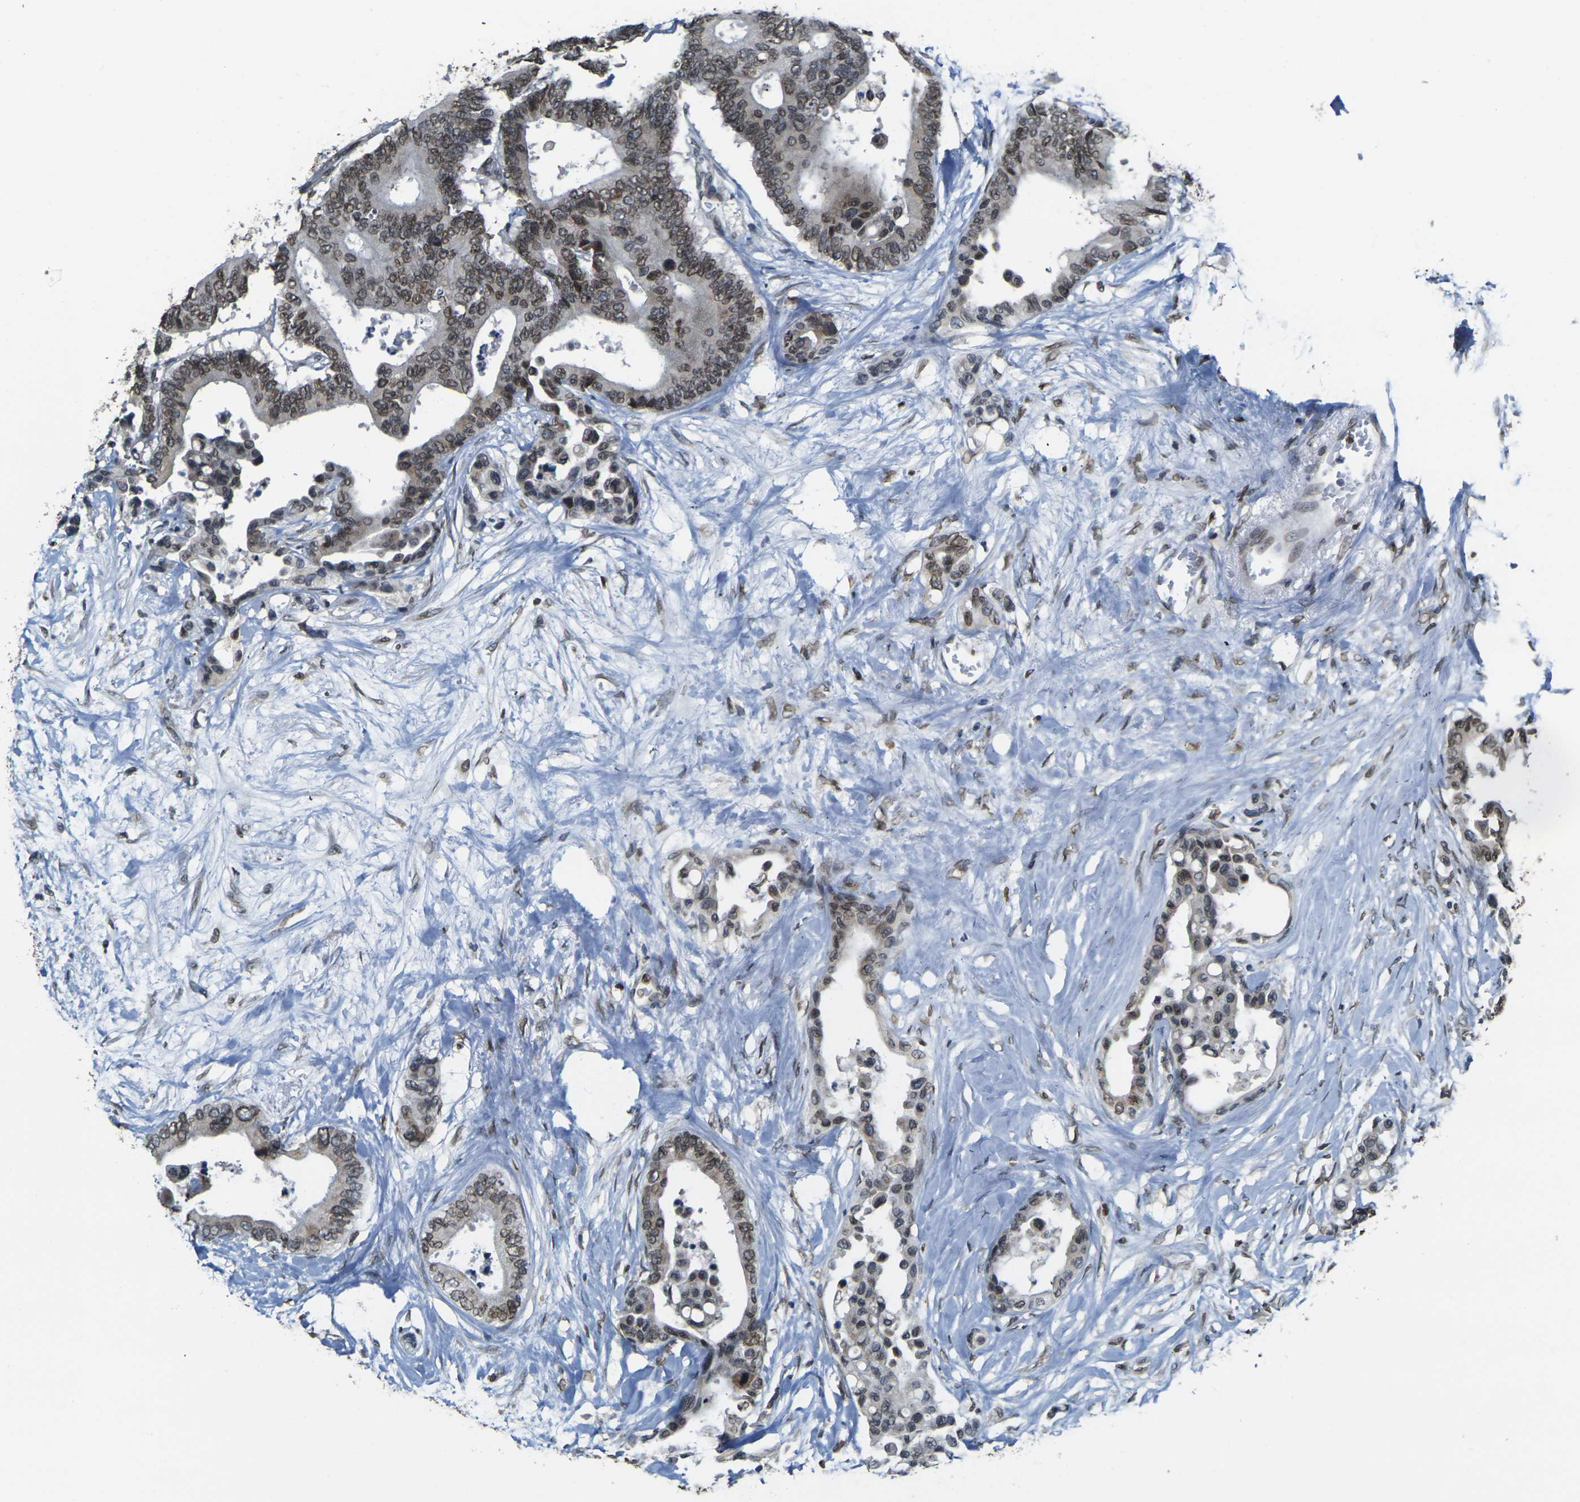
{"staining": {"intensity": "moderate", "quantity": ">75%", "location": "cytoplasmic/membranous,nuclear"}, "tissue": "colorectal cancer", "cell_type": "Tumor cells", "image_type": "cancer", "snomed": [{"axis": "morphology", "description": "Normal tissue, NOS"}, {"axis": "morphology", "description": "Adenocarcinoma, NOS"}, {"axis": "topography", "description": "Colon"}], "caption": "Adenocarcinoma (colorectal) stained with immunohistochemistry (IHC) demonstrates moderate cytoplasmic/membranous and nuclear positivity in approximately >75% of tumor cells.", "gene": "BRDT", "patient": {"sex": "male", "age": 82}}